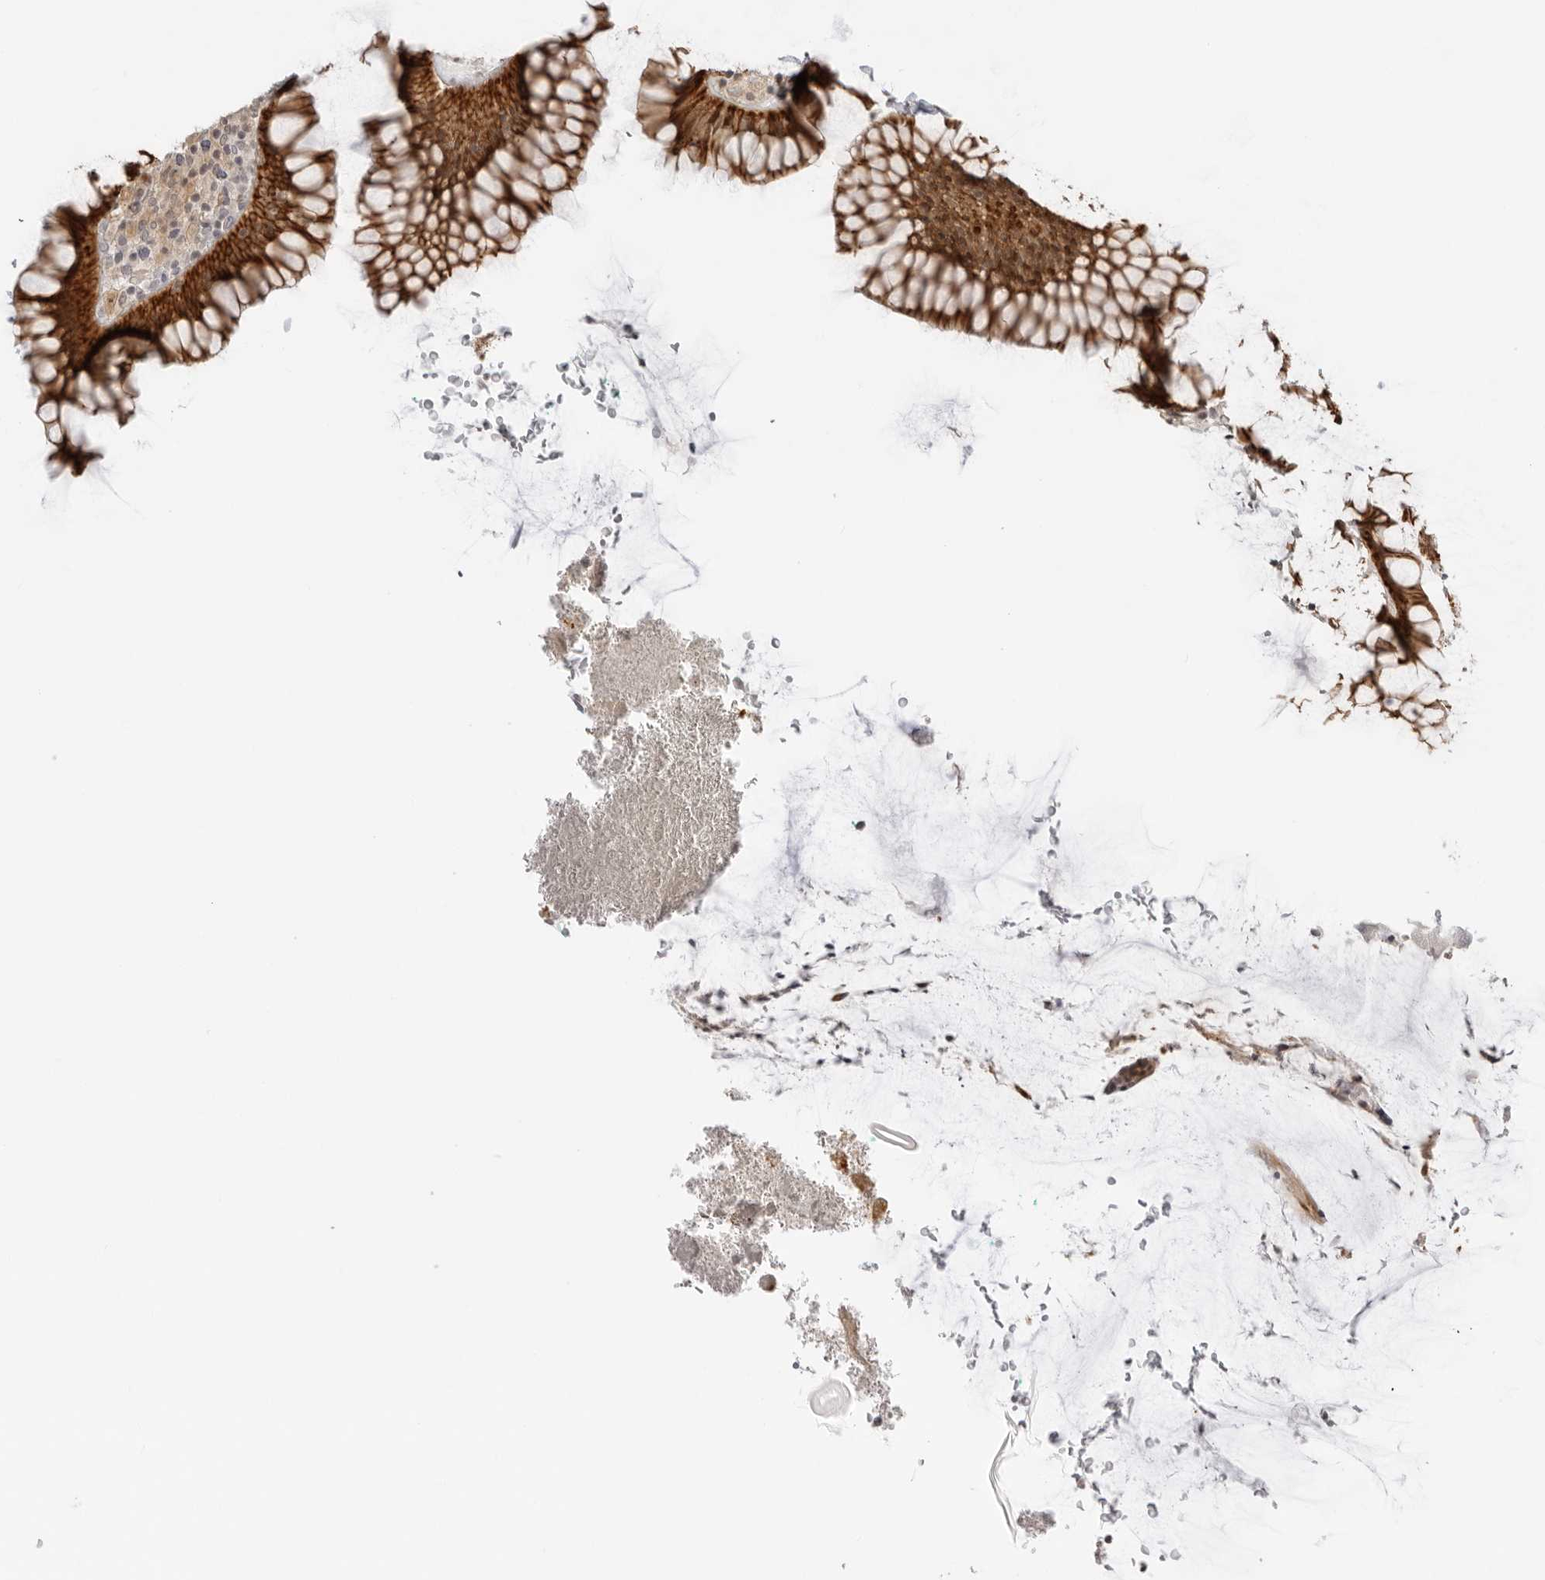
{"staining": {"intensity": "strong", "quantity": ">75%", "location": "cytoplasmic/membranous"}, "tissue": "rectum", "cell_type": "Glandular cells", "image_type": "normal", "snomed": [{"axis": "morphology", "description": "Normal tissue, NOS"}, {"axis": "topography", "description": "Rectum"}], "caption": "Strong cytoplasmic/membranous positivity for a protein is present in about >75% of glandular cells of benign rectum using IHC.", "gene": "TRAPPC3", "patient": {"sex": "male", "age": 51}}